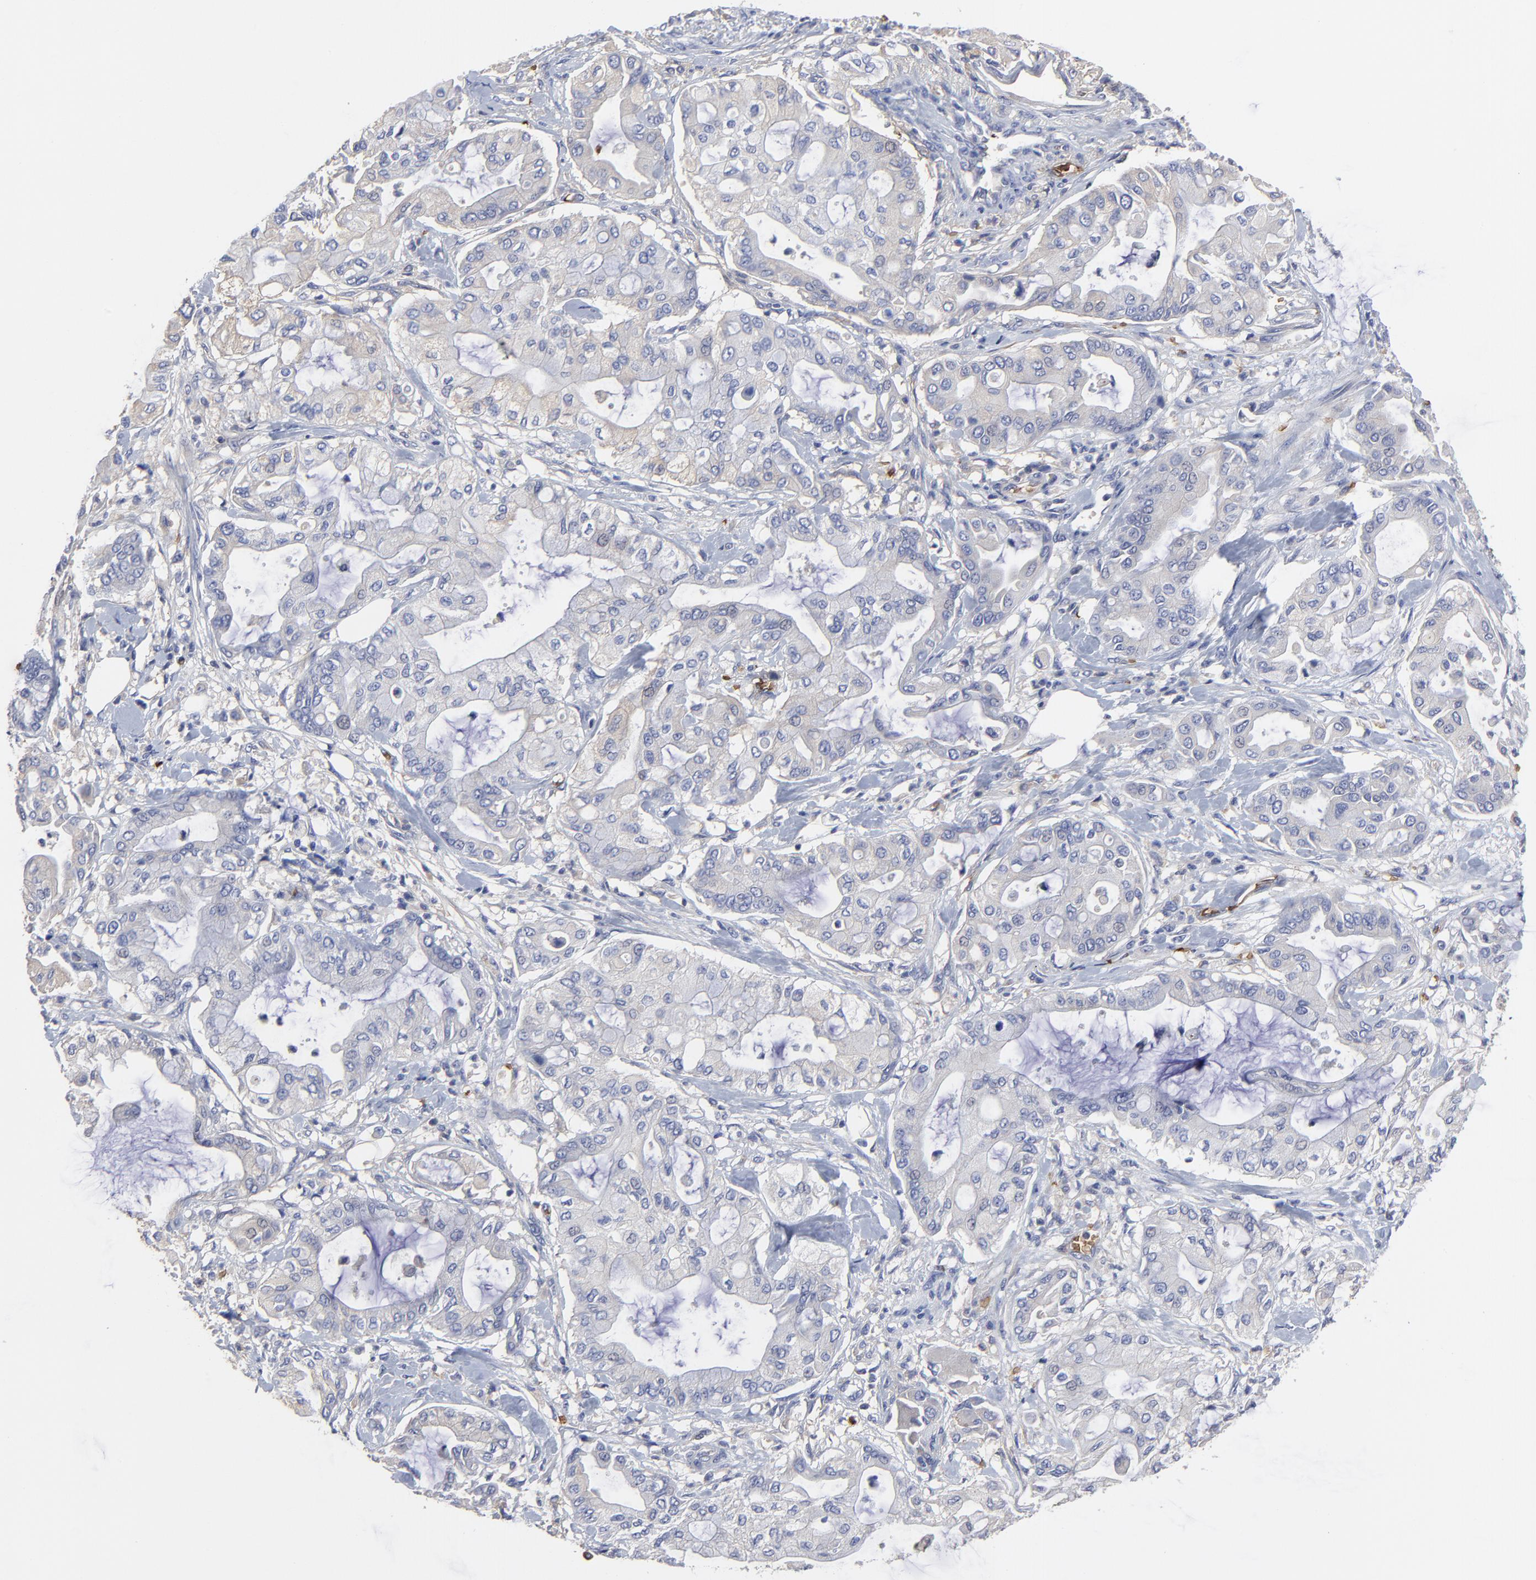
{"staining": {"intensity": "negative", "quantity": "none", "location": "none"}, "tissue": "pancreatic cancer", "cell_type": "Tumor cells", "image_type": "cancer", "snomed": [{"axis": "morphology", "description": "Adenocarcinoma, NOS"}, {"axis": "morphology", "description": "Adenocarcinoma, metastatic, NOS"}, {"axis": "topography", "description": "Lymph node"}, {"axis": "topography", "description": "Pancreas"}, {"axis": "topography", "description": "Duodenum"}], "caption": "High magnification brightfield microscopy of pancreatic metastatic adenocarcinoma stained with DAB (3,3'-diaminobenzidine) (brown) and counterstained with hematoxylin (blue): tumor cells show no significant staining.", "gene": "PAG1", "patient": {"sex": "female", "age": 64}}